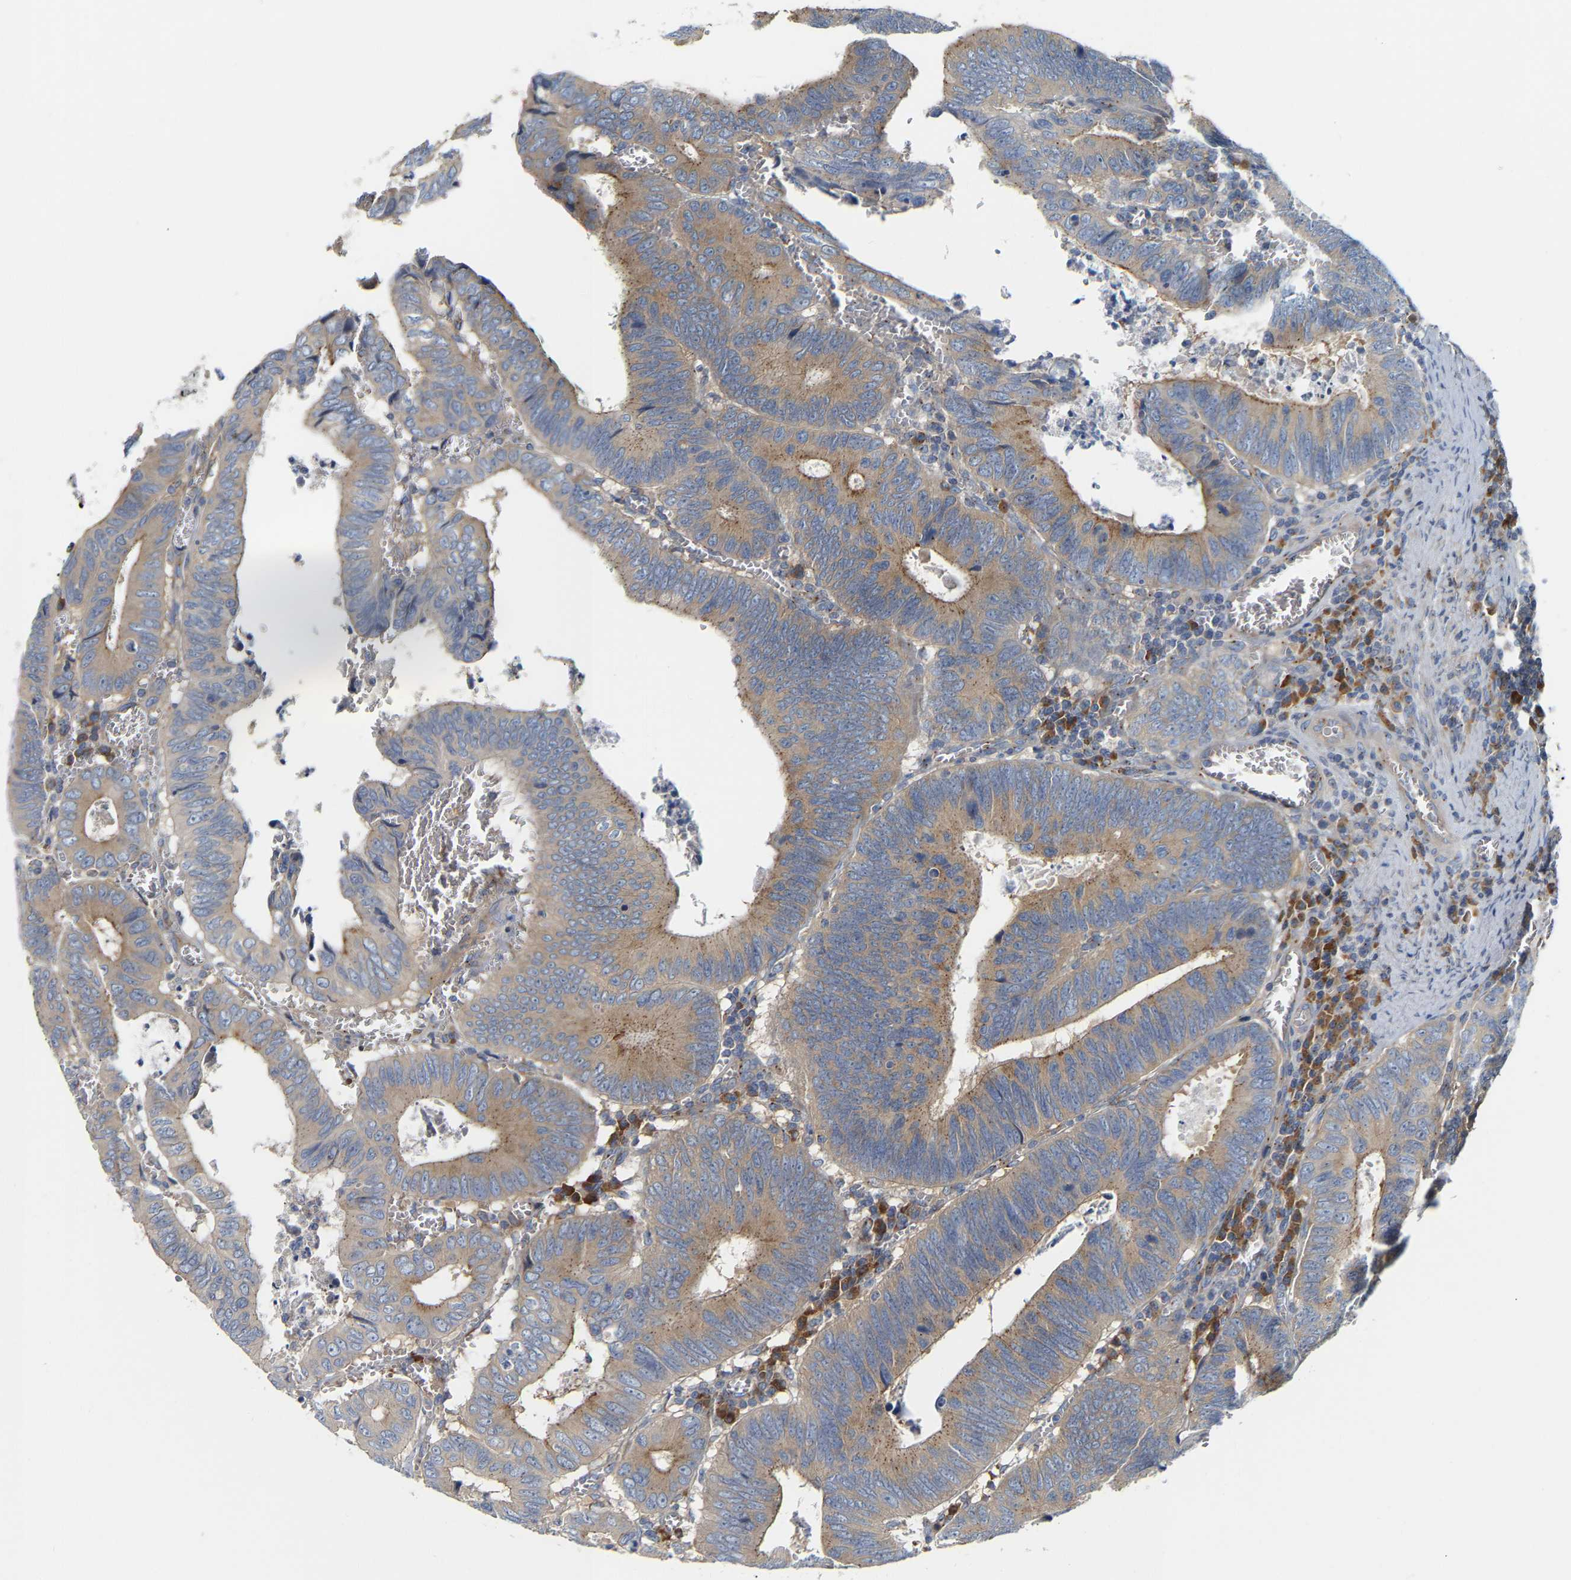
{"staining": {"intensity": "weak", "quantity": ">75%", "location": "cytoplasmic/membranous"}, "tissue": "colorectal cancer", "cell_type": "Tumor cells", "image_type": "cancer", "snomed": [{"axis": "morphology", "description": "Inflammation, NOS"}, {"axis": "morphology", "description": "Adenocarcinoma, NOS"}, {"axis": "topography", "description": "Colon"}], "caption": "IHC micrograph of neoplastic tissue: human adenocarcinoma (colorectal) stained using IHC demonstrates low levels of weak protein expression localized specifically in the cytoplasmic/membranous of tumor cells, appearing as a cytoplasmic/membranous brown color.", "gene": "PCNT", "patient": {"sex": "male", "age": 72}}